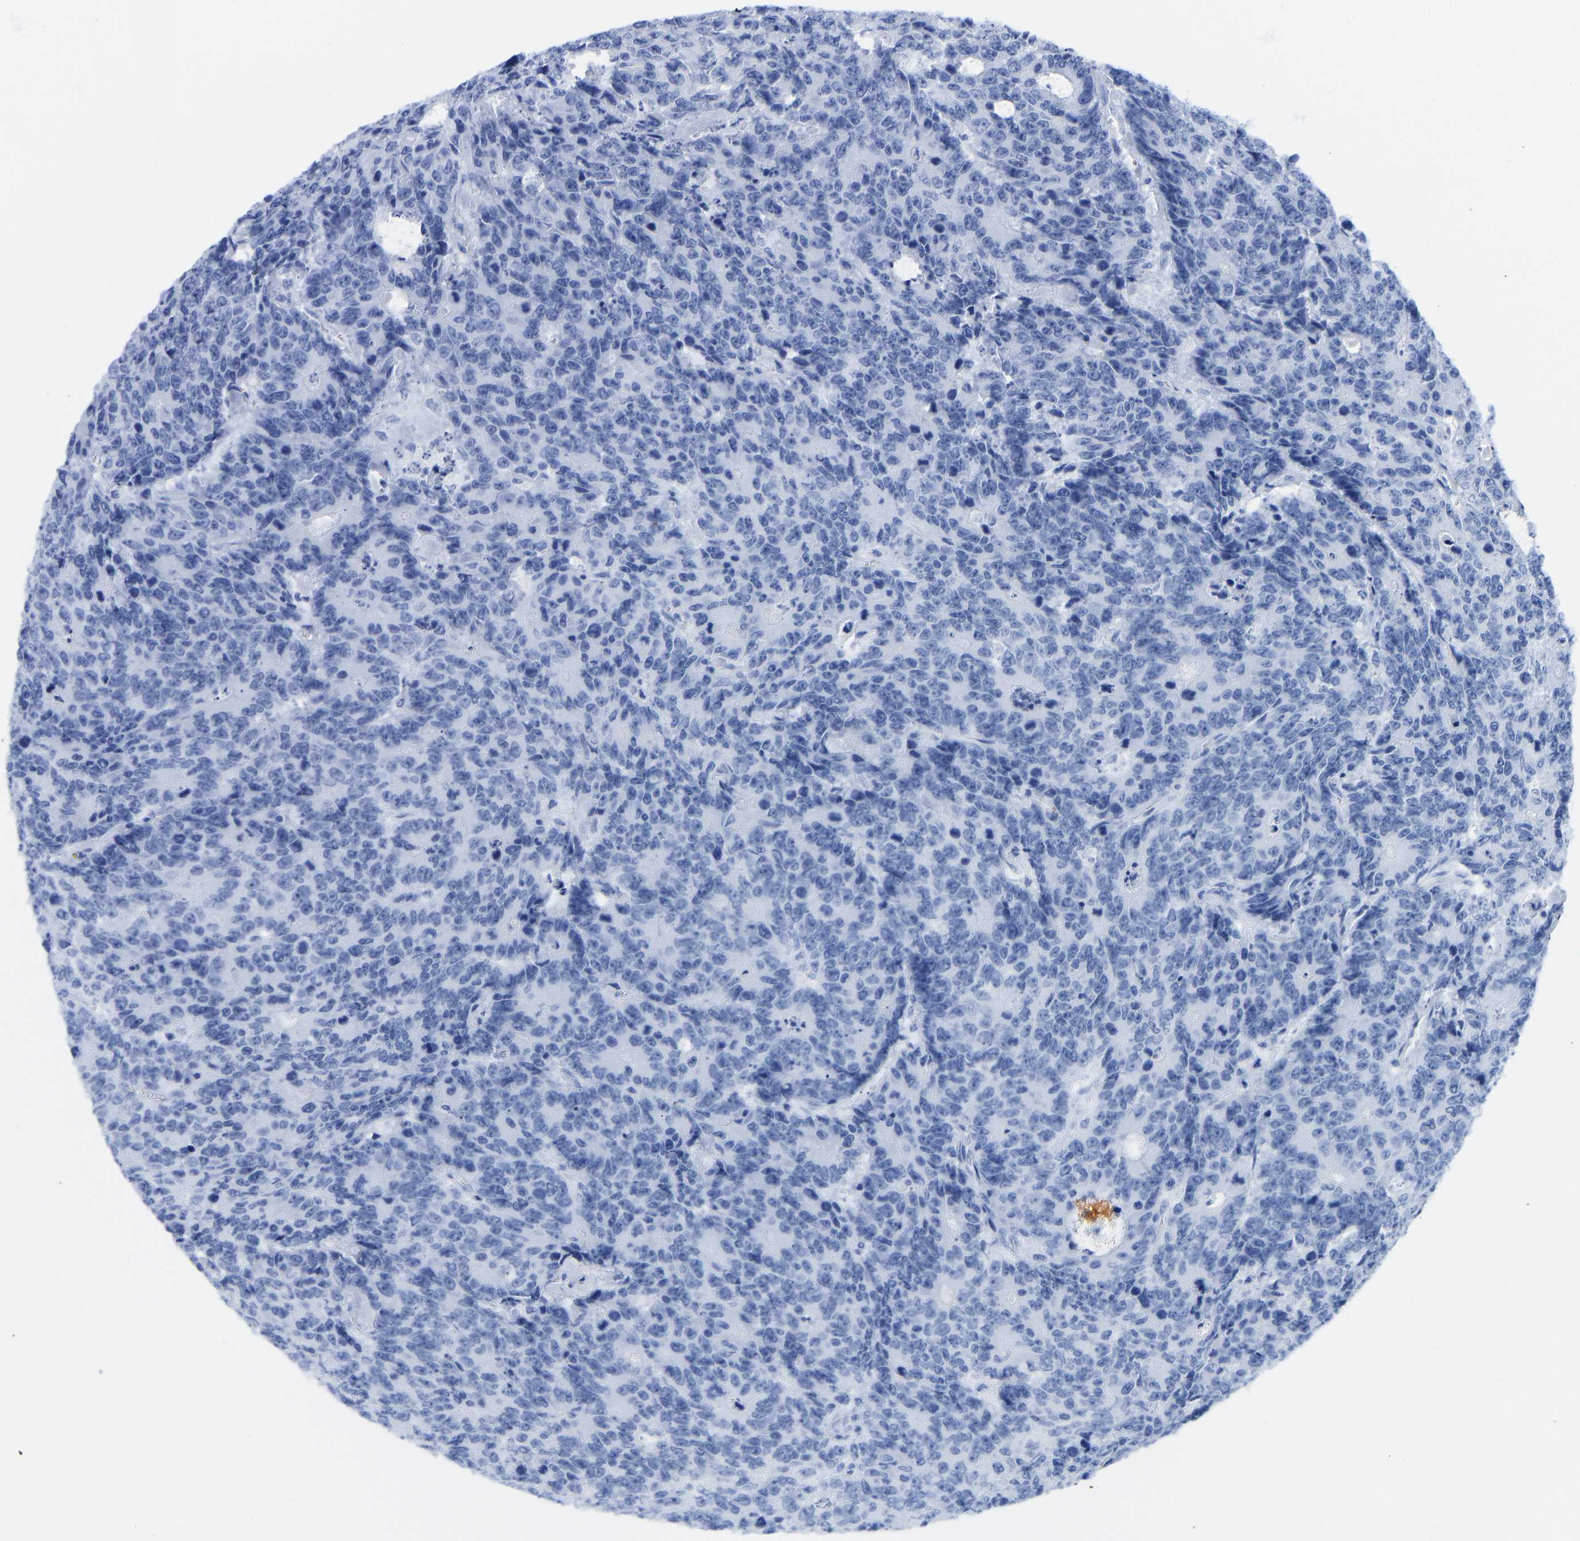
{"staining": {"intensity": "negative", "quantity": "none", "location": "none"}, "tissue": "colorectal cancer", "cell_type": "Tumor cells", "image_type": "cancer", "snomed": [{"axis": "morphology", "description": "Adenocarcinoma, NOS"}, {"axis": "topography", "description": "Colon"}], "caption": "IHC of human colorectal cancer (adenocarcinoma) exhibits no staining in tumor cells.", "gene": "ELMO2", "patient": {"sex": "female", "age": 86}}